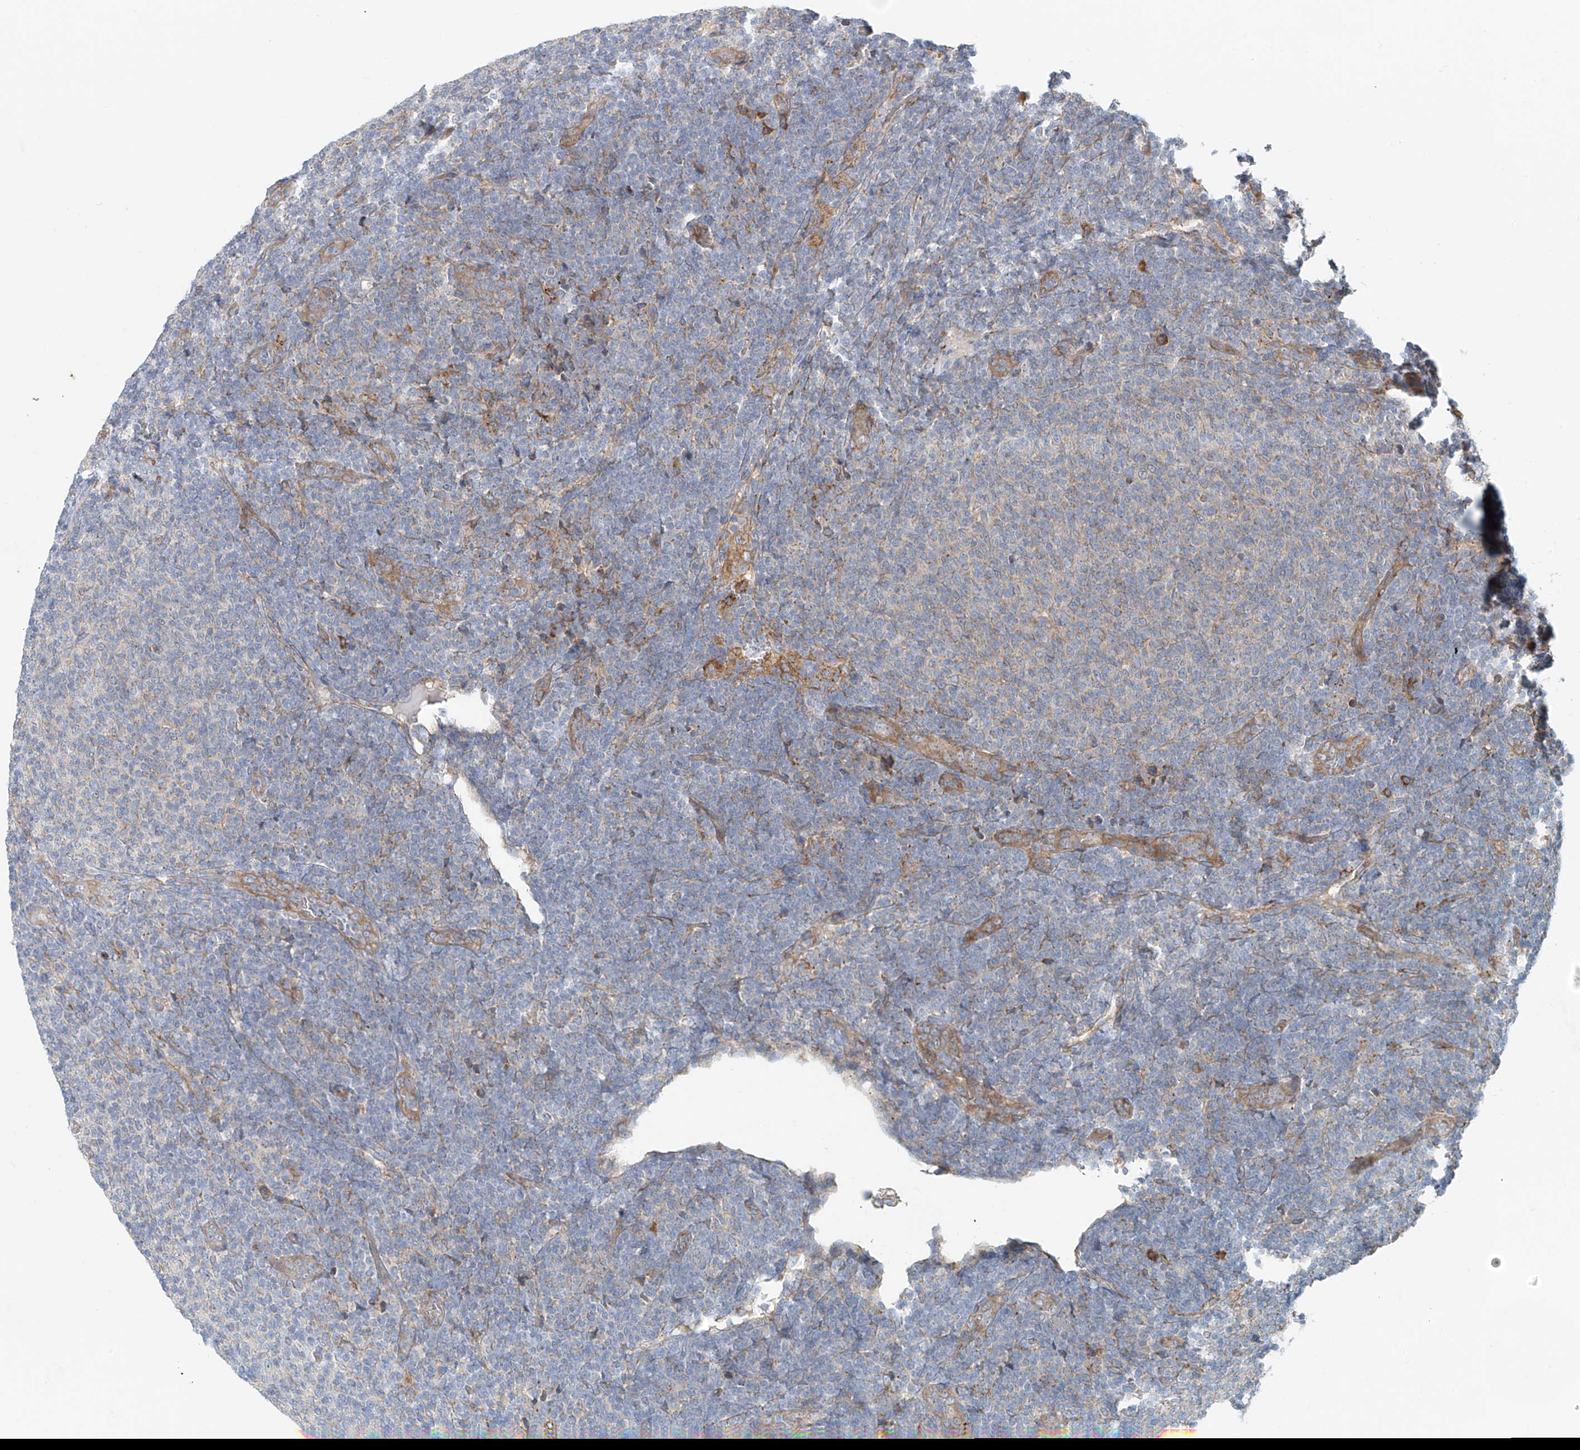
{"staining": {"intensity": "negative", "quantity": "none", "location": "none"}, "tissue": "lymphoma", "cell_type": "Tumor cells", "image_type": "cancer", "snomed": [{"axis": "morphology", "description": "Malignant lymphoma, non-Hodgkin's type, Low grade"}, {"axis": "topography", "description": "Lymph node"}], "caption": "Malignant lymphoma, non-Hodgkin's type (low-grade) was stained to show a protein in brown. There is no significant staining in tumor cells.", "gene": "SNAP29", "patient": {"sex": "male", "age": 66}}